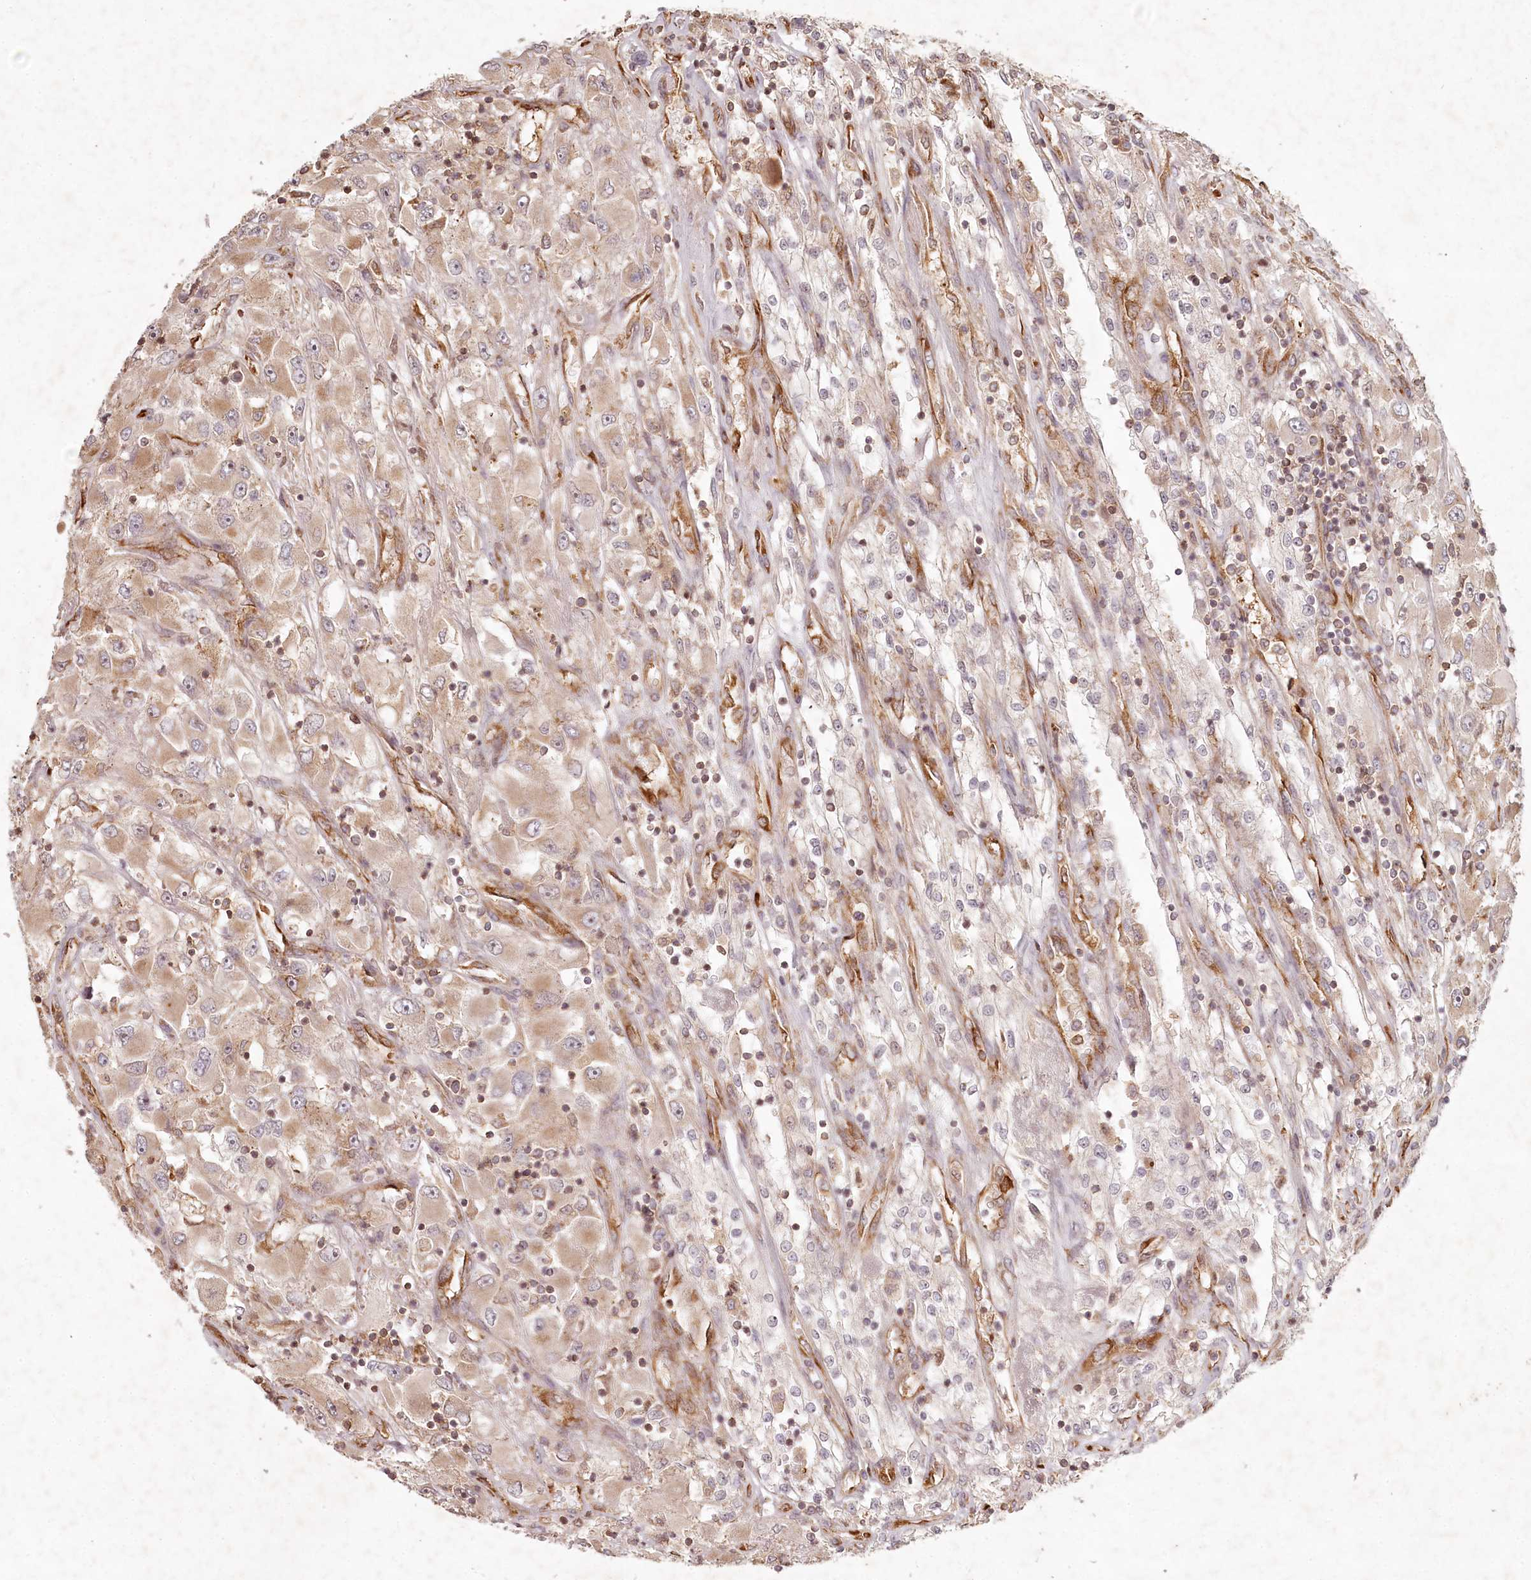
{"staining": {"intensity": "weak", "quantity": ">75%", "location": "cytoplasmic/membranous"}, "tissue": "renal cancer", "cell_type": "Tumor cells", "image_type": "cancer", "snomed": [{"axis": "morphology", "description": "Adenocarcinoma, NOS"}, {"axis": "topography", "description": "Kidney"}], "caption": "Renal cancer (adenocarcinoma) tissue reveals weak cytoplasmic/membranous staining in approximately >75% of tumor cells (DAB IHC with brightfield microscopy, high magnification).", "gene": "TMIE", "patient": {"sex": "female", "age": 52}}